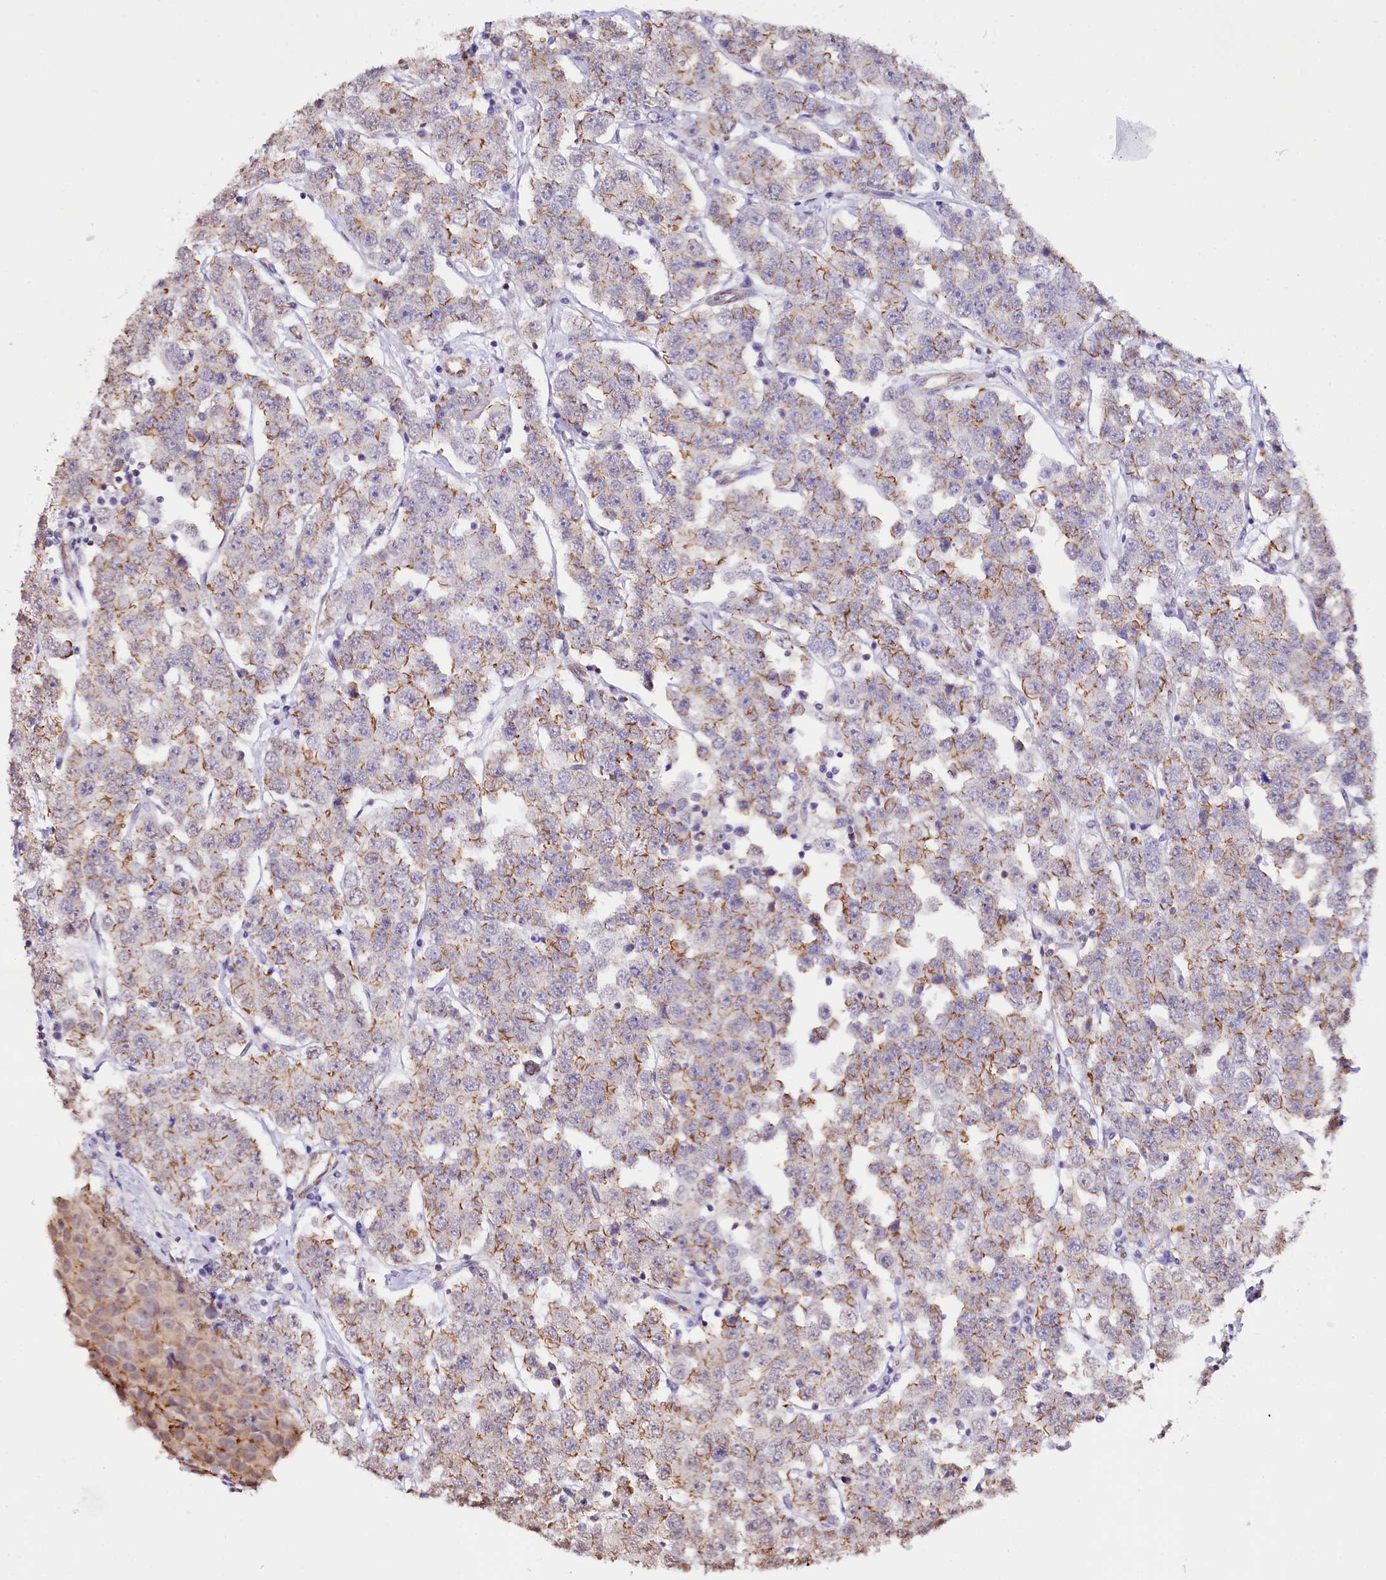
{"staining": {"intensity": "moderate", "quantity": "25%-75%", "location": "cytoplasmic/membranous"}, "tissue": "testis cancer", "cell_type": "Tumor cells", "image_type": "cancer", "snomed": [{"axis": "morphology", "description": "Seminoma, NOS"}, {"axis": "topography", "description": "Testis"}], "caption": "A high-resolution photomicrograph shows IHC staining of testis seminoma, which displays moderate cytoplasmic/membranous expression in about 25%-75% of tumor cells.", "gene": "ST7", "patient": {"sex": "male", "age": 28}}